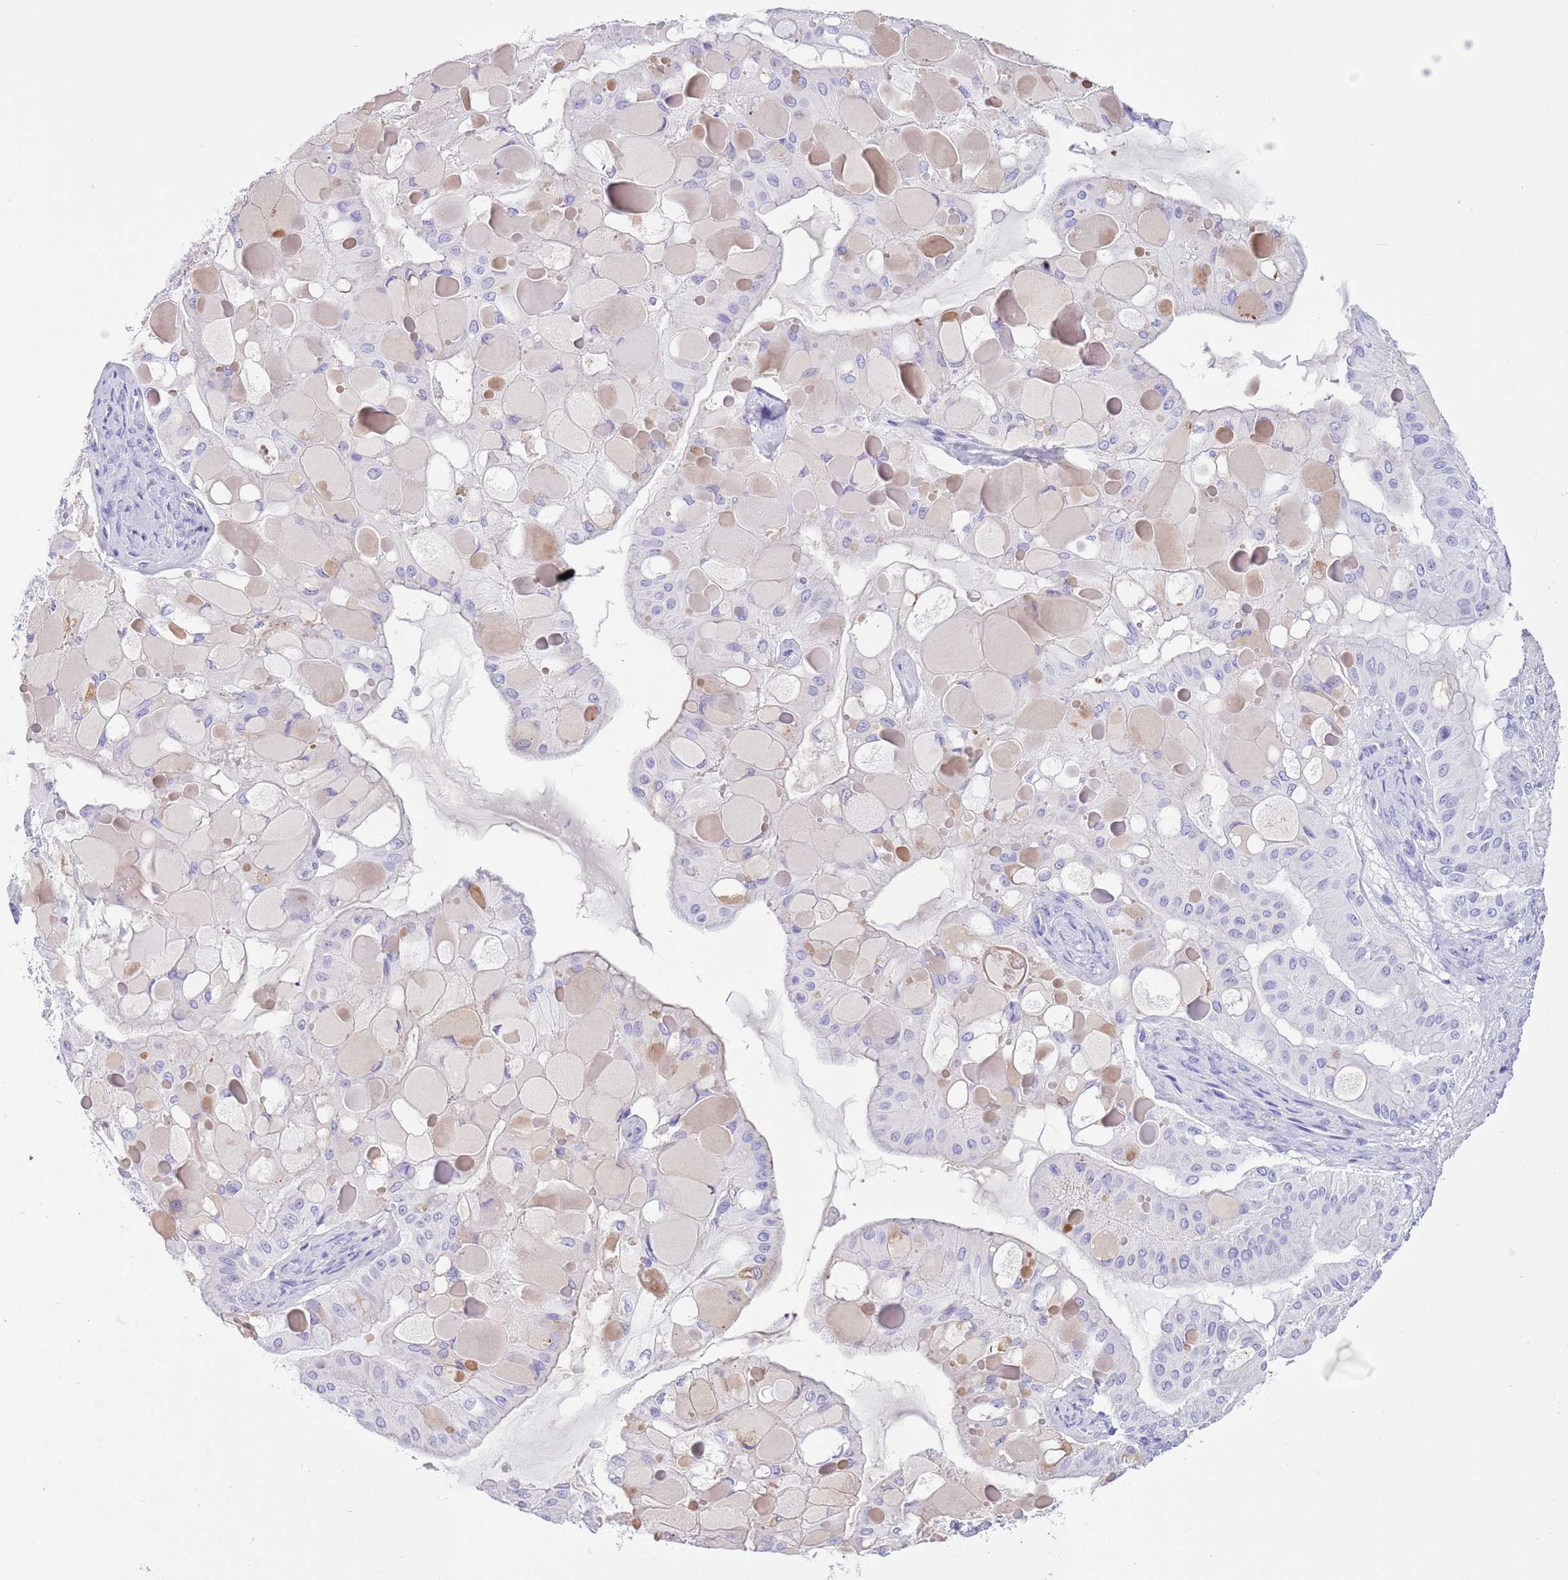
{"staining": {"intensity": "negative", "quantity": "none", "location": "none"}, "tissue": "ovarian cancer", "cell_type": "Tumor cells", "image_type": "cancer", "snomed": [{"axis": "morphology", "description": "Cystadenocarcinoma, mucinous, NOS"}, {"axis": "topography", "description": "Ovary"}], "caption": "Ovarian cancer (mucinous cystadenocarcinoma) stained for a protein using IHC displays no positivity tumor cells.", "gene": "TBC1D10B", "patient": {"sex": "female", "age": 61}}